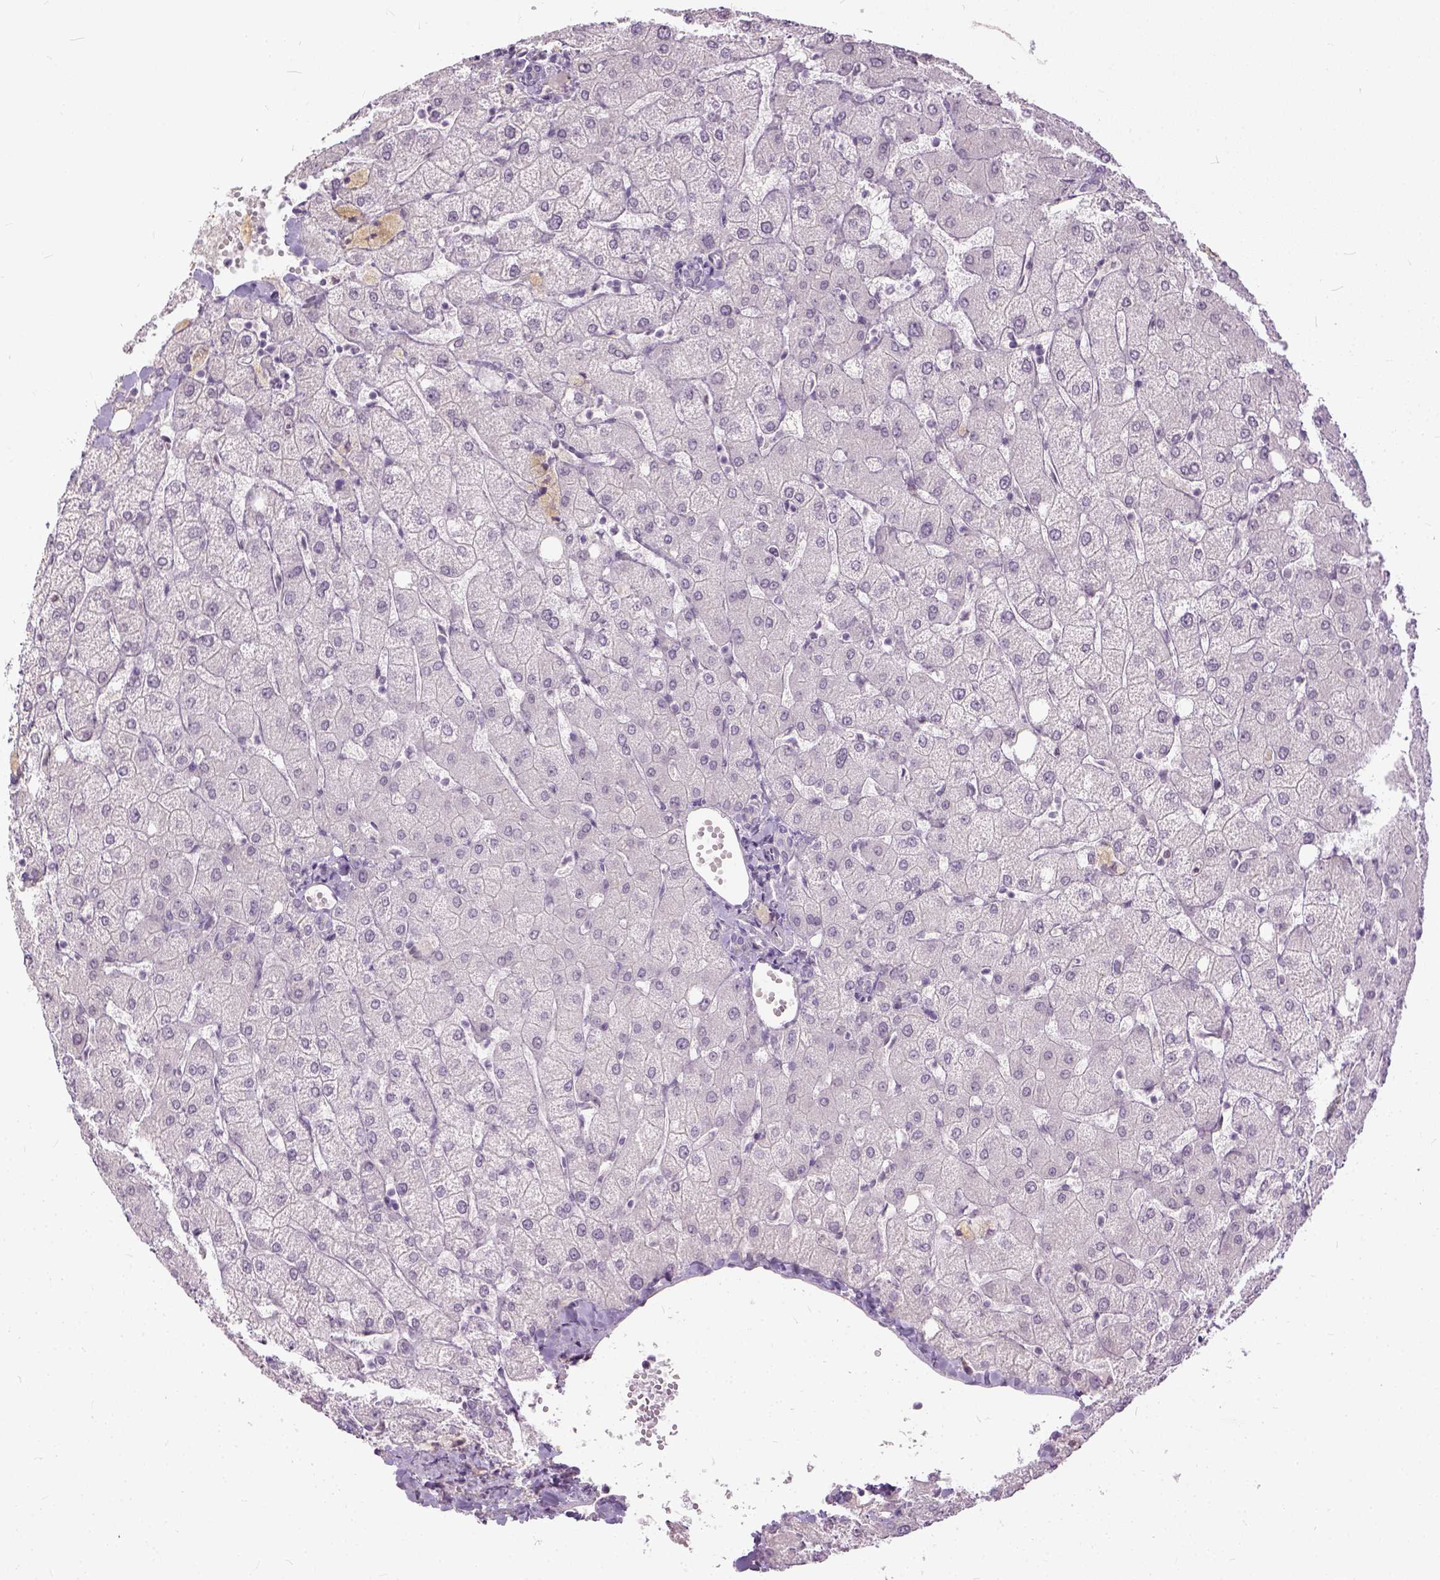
{"staining": {"intensity": "negative", "quantity": "none", "location": "none"}, "tissue": "liver", "cell_type": "Cholangiocytes", "image_type": "normal", "snomed": [{"axis": "morphology", "description": "Normal tissue, NOS"}, {"axis": "topography", "description": "Liver"}], "caption": "This is an immunohistochemistry (IHC) image of unremarkable liver. There is no staining in cholangiocytes.", "gene": "ANO2", "patient": {"sex": "female", "age": 54}}